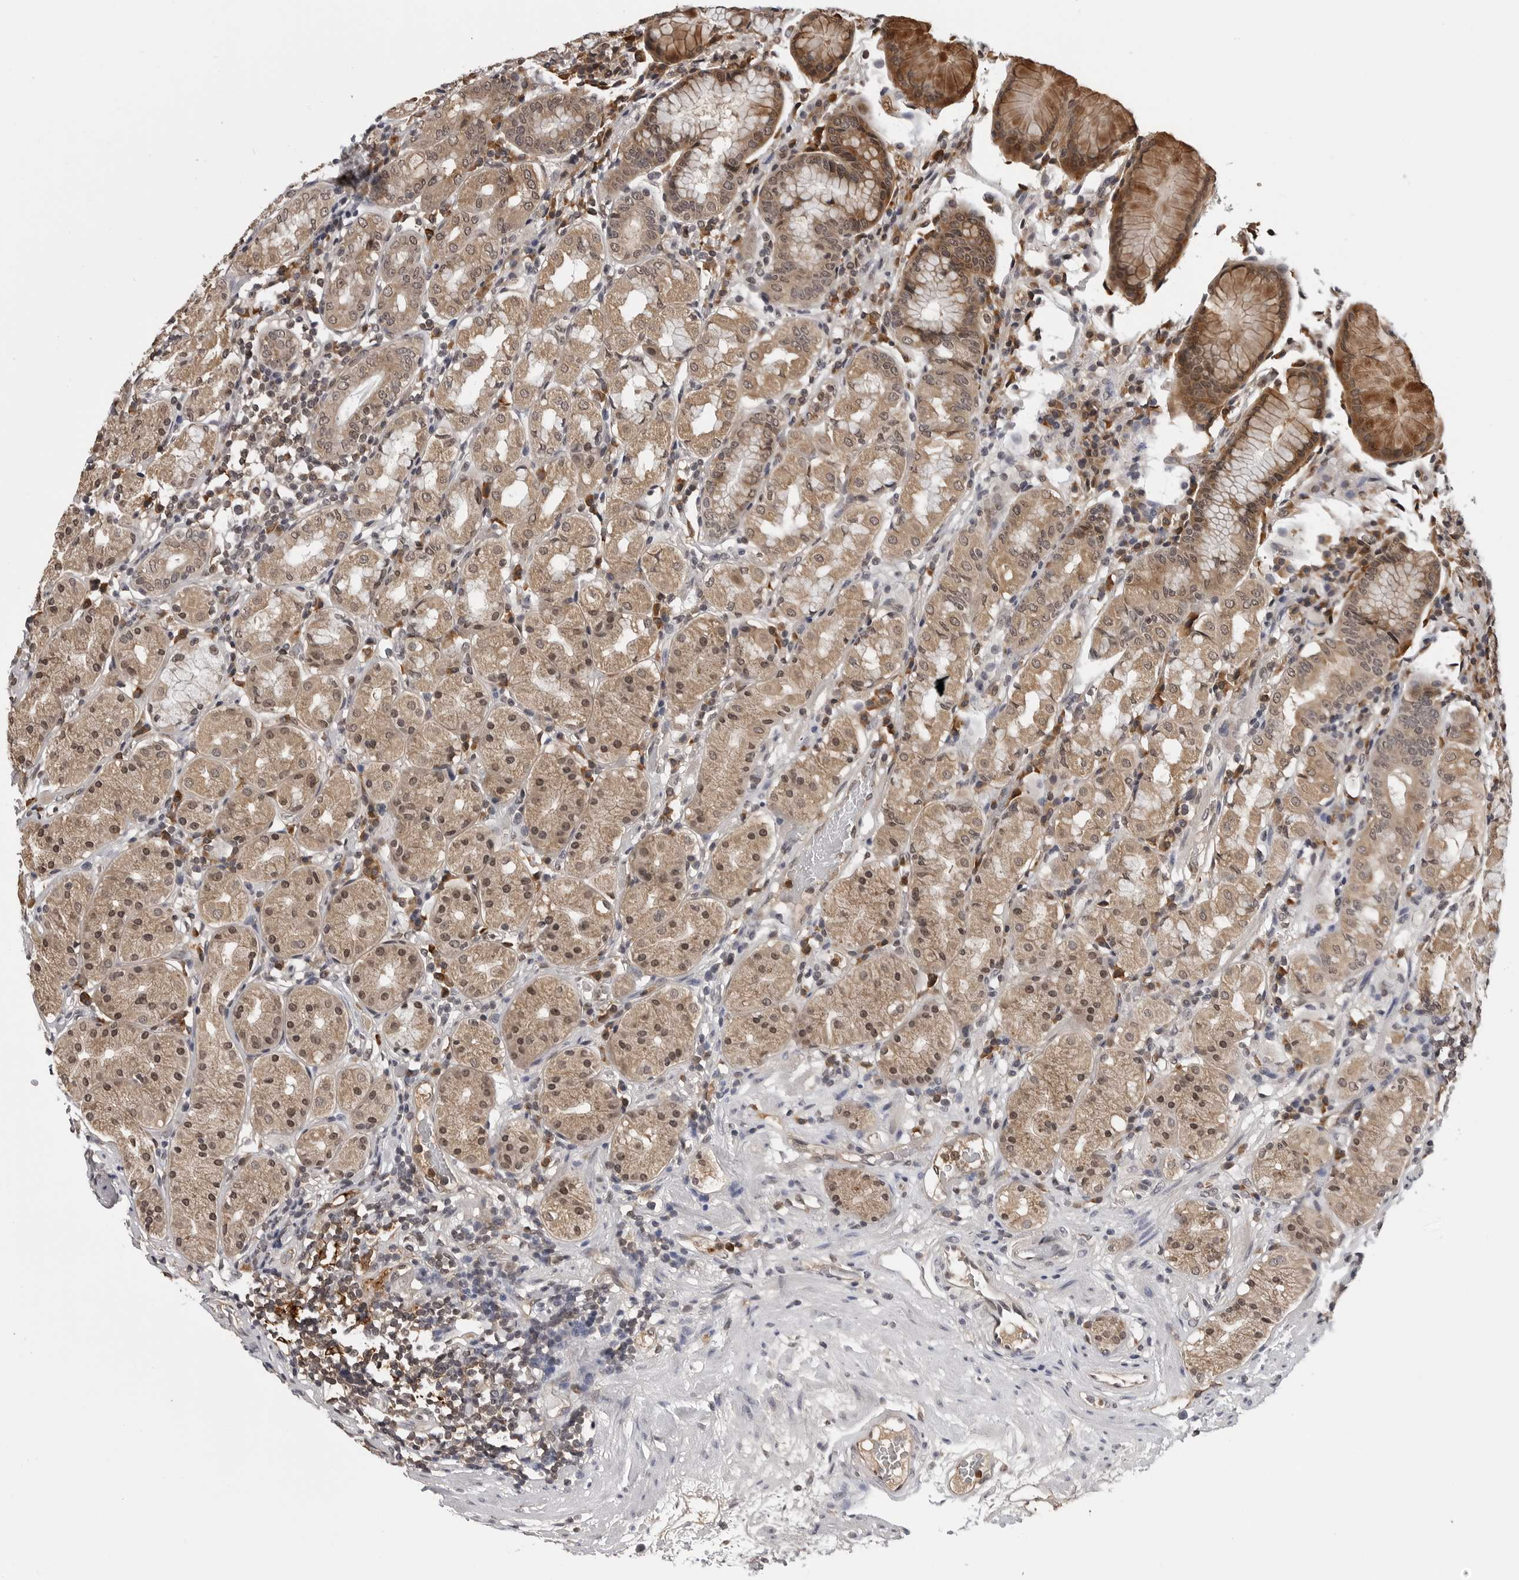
{"staining": {"intensity": "moderate", "quantity": ">75%", "location": "cytoplasmic/membranous,nuclear"}, "tissue": "stomach", "cell_type": "Glandular cells", "image_type": "normal", "snomed": [{"axis": "morphology", "description": "Normal tissue, NOS"}, {"axis": "topography", "description": "Stomach, lower"}], "caption": "DAB (3,3'-diaminobenzidine) immunohistochemical staining of normal human stomach demonstrates moderate cytoplasmic/membranous,nuclear protein positivity in about >75% of glandular cells.", "gene": "TRMT13", "patient": {"sex": "female", "age": 56}}